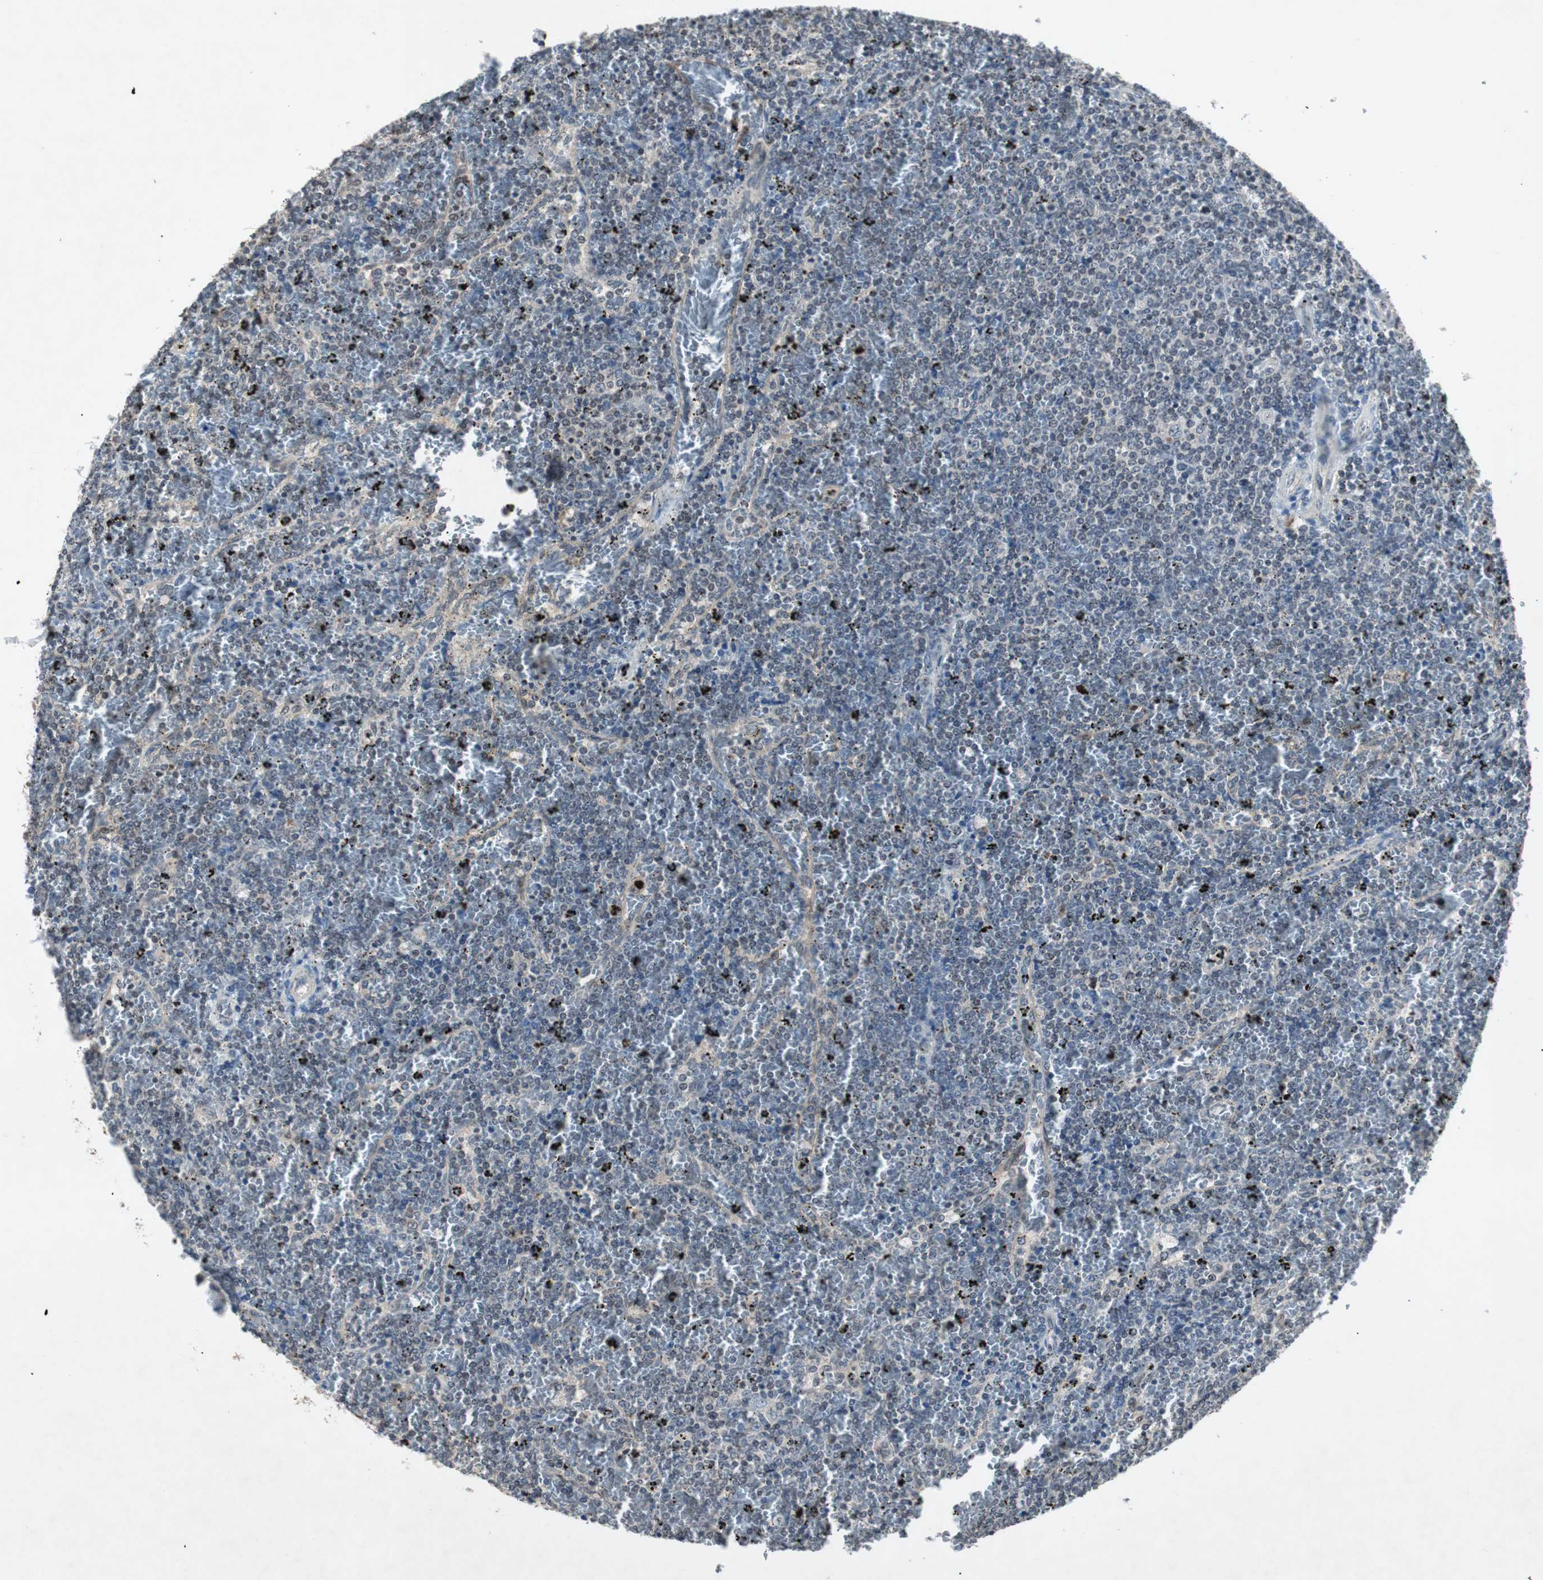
{"staining": {"intensity": "negative", "quantity": "none", "location": "none"}, "tissue": "lymphoma", "cell_type": "Tumor cells", "image_type": "cancer", "snomed": [{"axis": "morphology", "description": "Malignant lymphoma, non-Hodgkin's type, Low grade"}, {"axis": "topography", "description": "Spleen"}], "caption": "There is no significant staining in tumor cells of lymphoma. (IHC, brightfield microscopy, high magnification).", "gene": "SMAD1", "patient": {"sex": "female", "age": 77}}